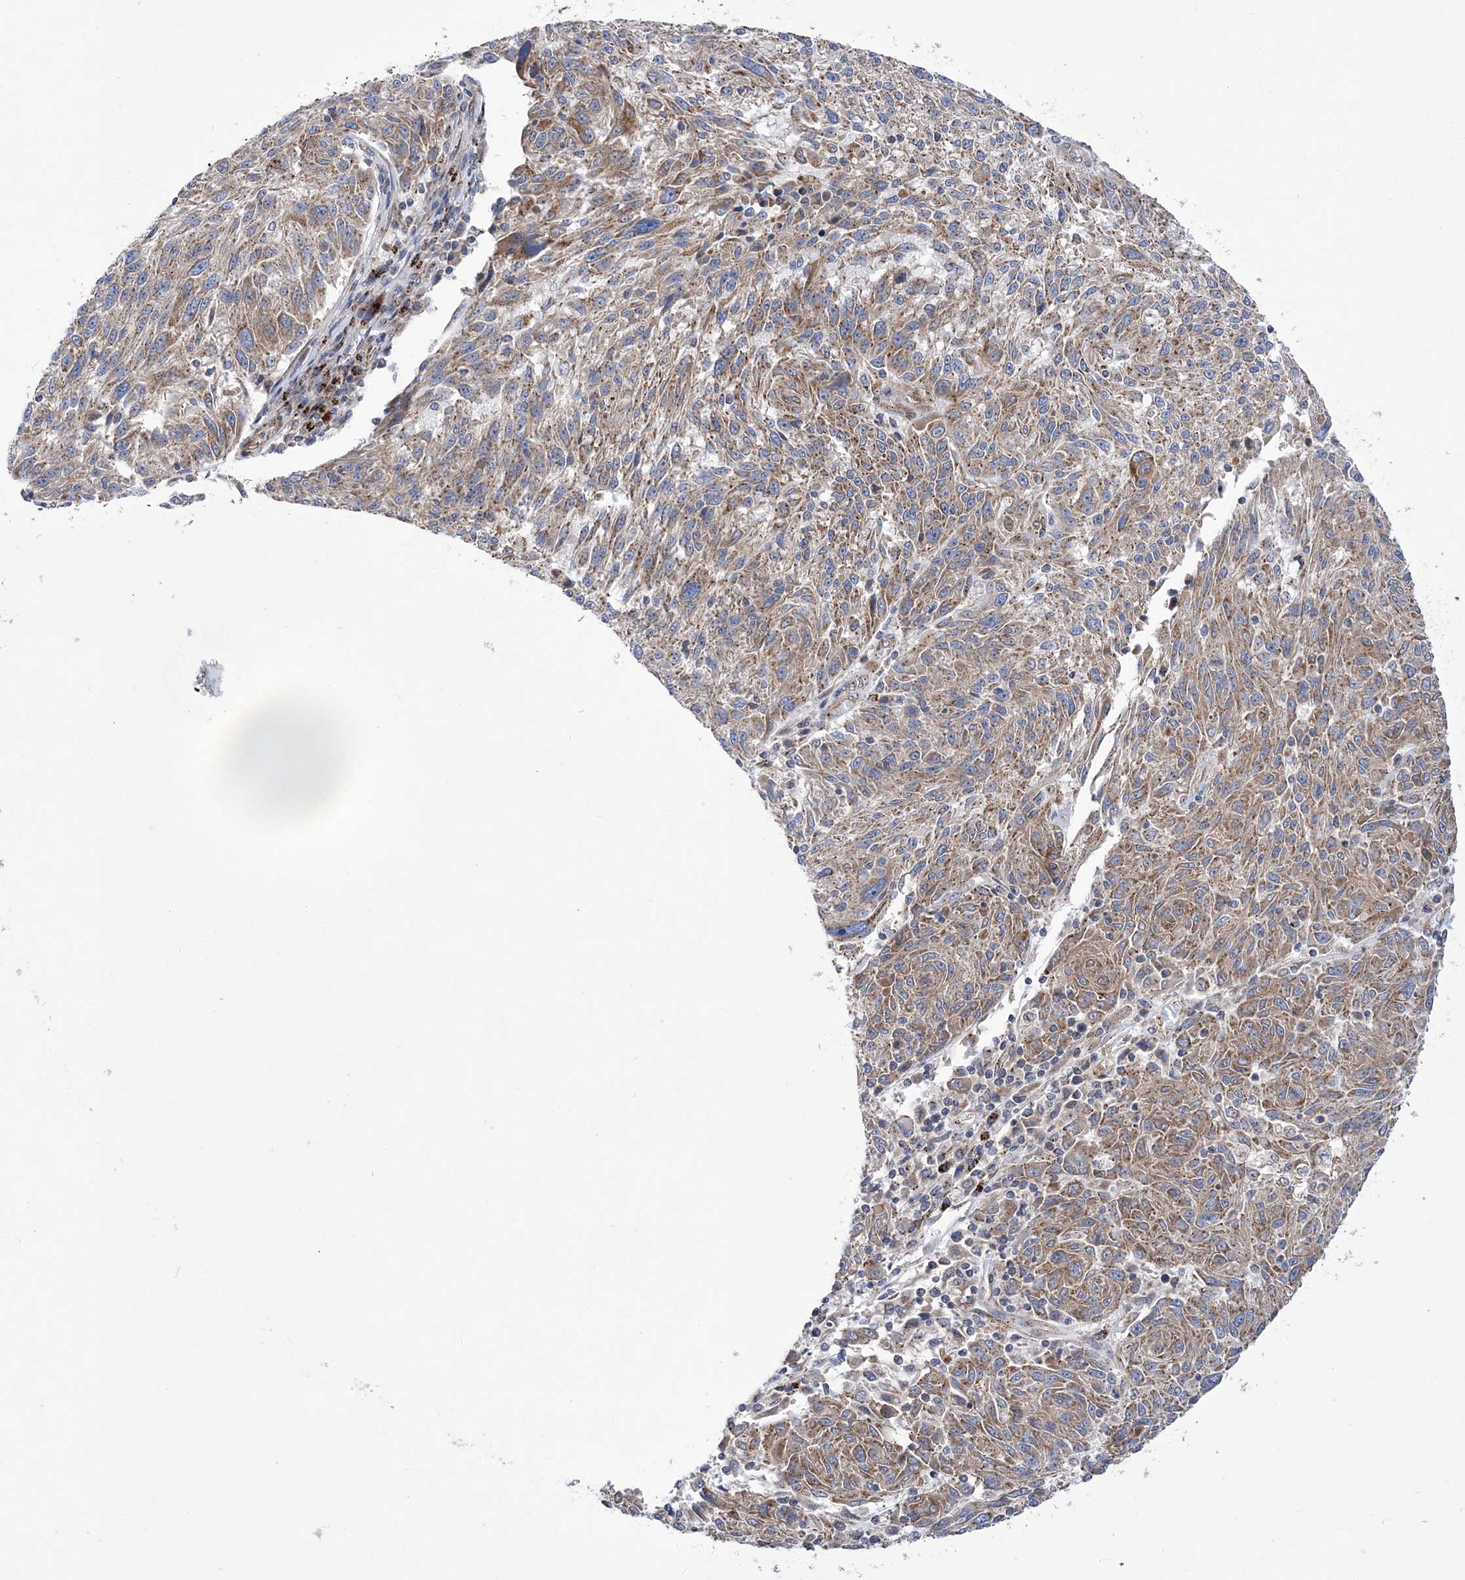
{"staining": {"intensity": "moderate", "quantity": ">75%", "location": "cytoplasmic/membranous"}, "tissue": "melanoma", "cell_type": "Tumor cells", "image_type": "cancer", "snomed": [{"axis": "morphology", "description": "Malignant melanoma, NOS"}, {"axis": "topography", "description": "Skin"}], "caption": "A micrograph showing moderate cytoplasmic/membranous expression in approximately >75% of tumor cells in malignant melanoma, as visualized by brown immunohistochemical staining.", "gene": "COPB2", "patient": {"sex": "male", "age": 53}}